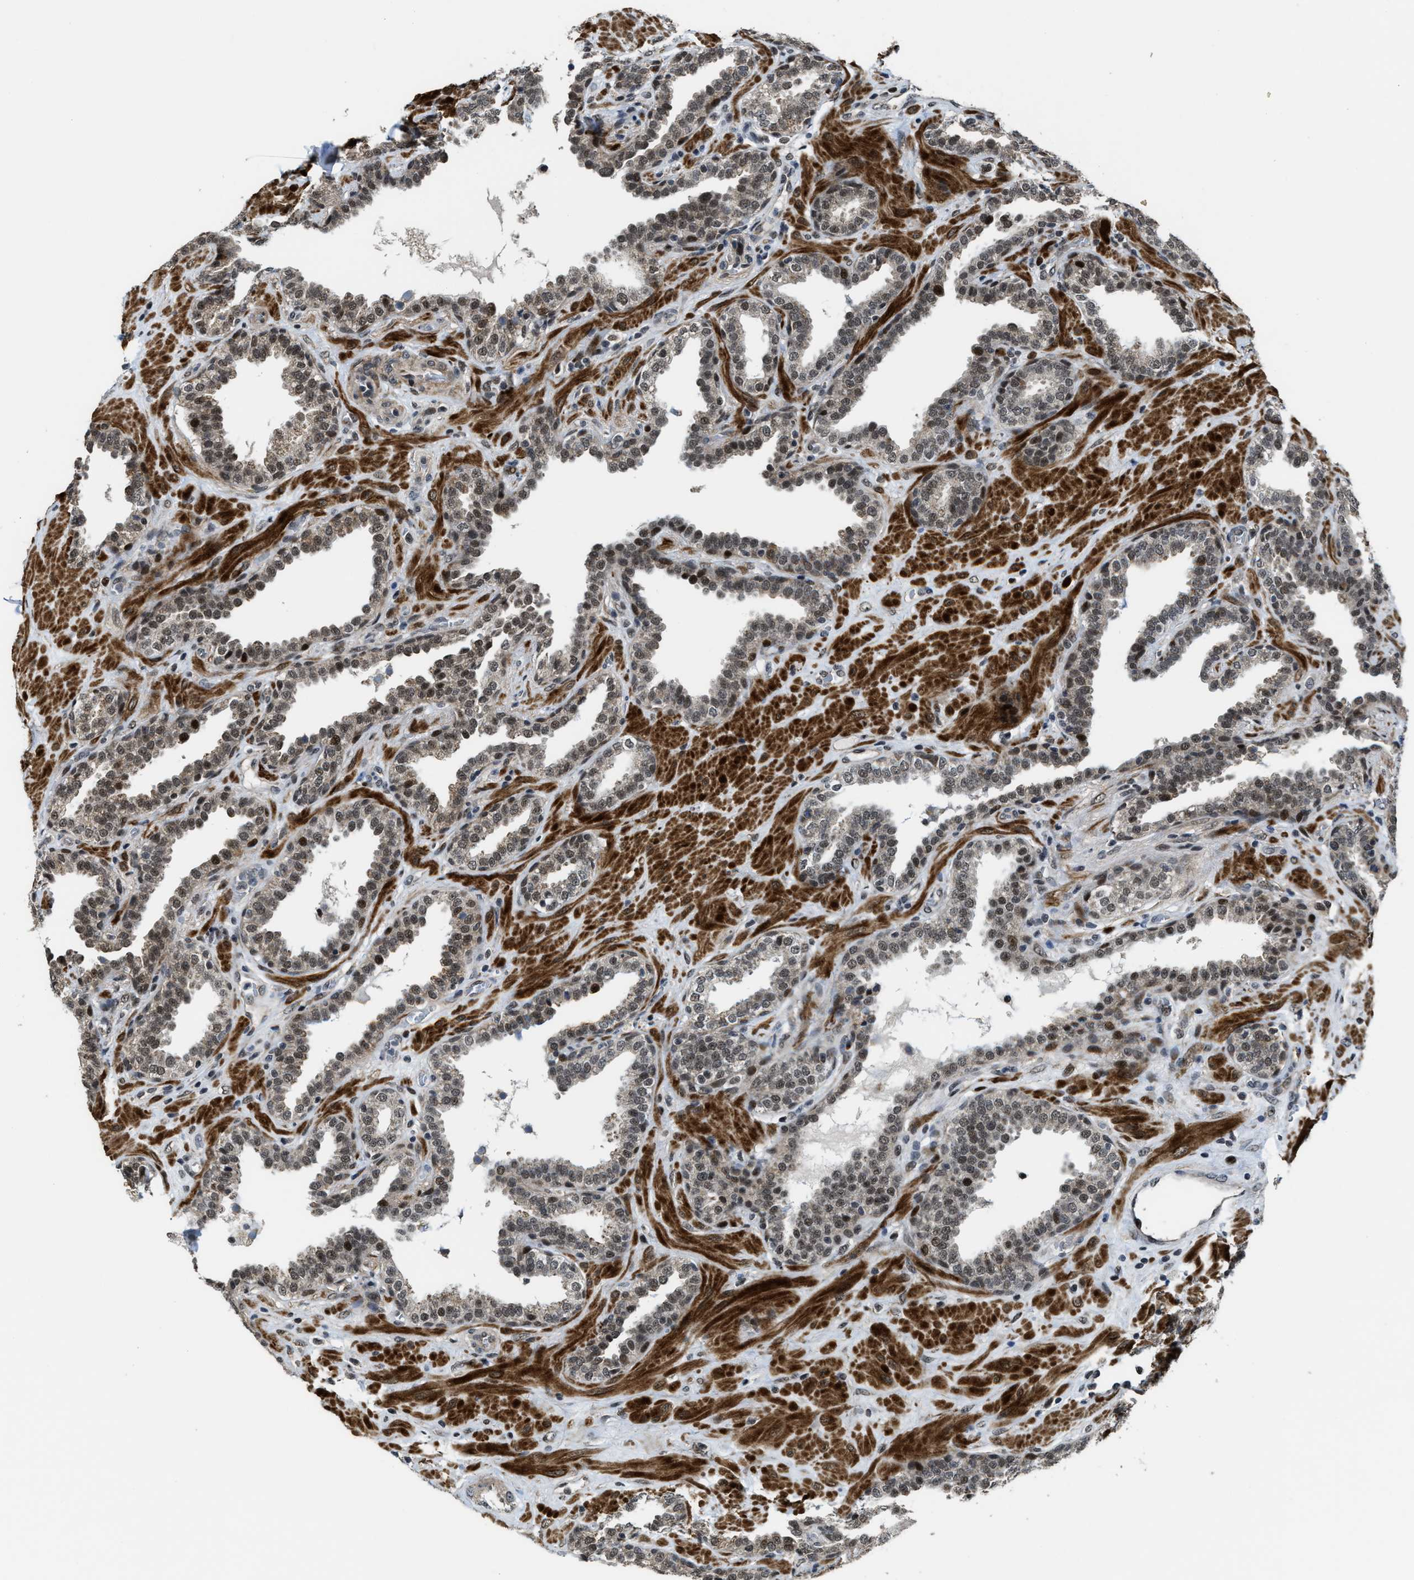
{"staining": {"intensity": "weak", "quantity": ">75%", "location": "nuclear"}, "tissue": "prostate", "cell_type": "Glandular cells", "image_type": "normal", "snomed": [{"axis": "morphology", "description": "Normal tissue, NOS"}, {"axis": "topography", "description": "Prostate"}], "caption": "Immunohistochemistry (DAB) staining of unremarkable human prostate reveals weak nuclear protein positivity in about >75% of glandular cells. The staining was performed using DAB (3,3'-diaminobenzidine), with brown indicating positive protein expression. Nuclei are stained blue with hematoxylin.", "gene": "ZNF250", "patient": {"sex": "male", "age": 51}}